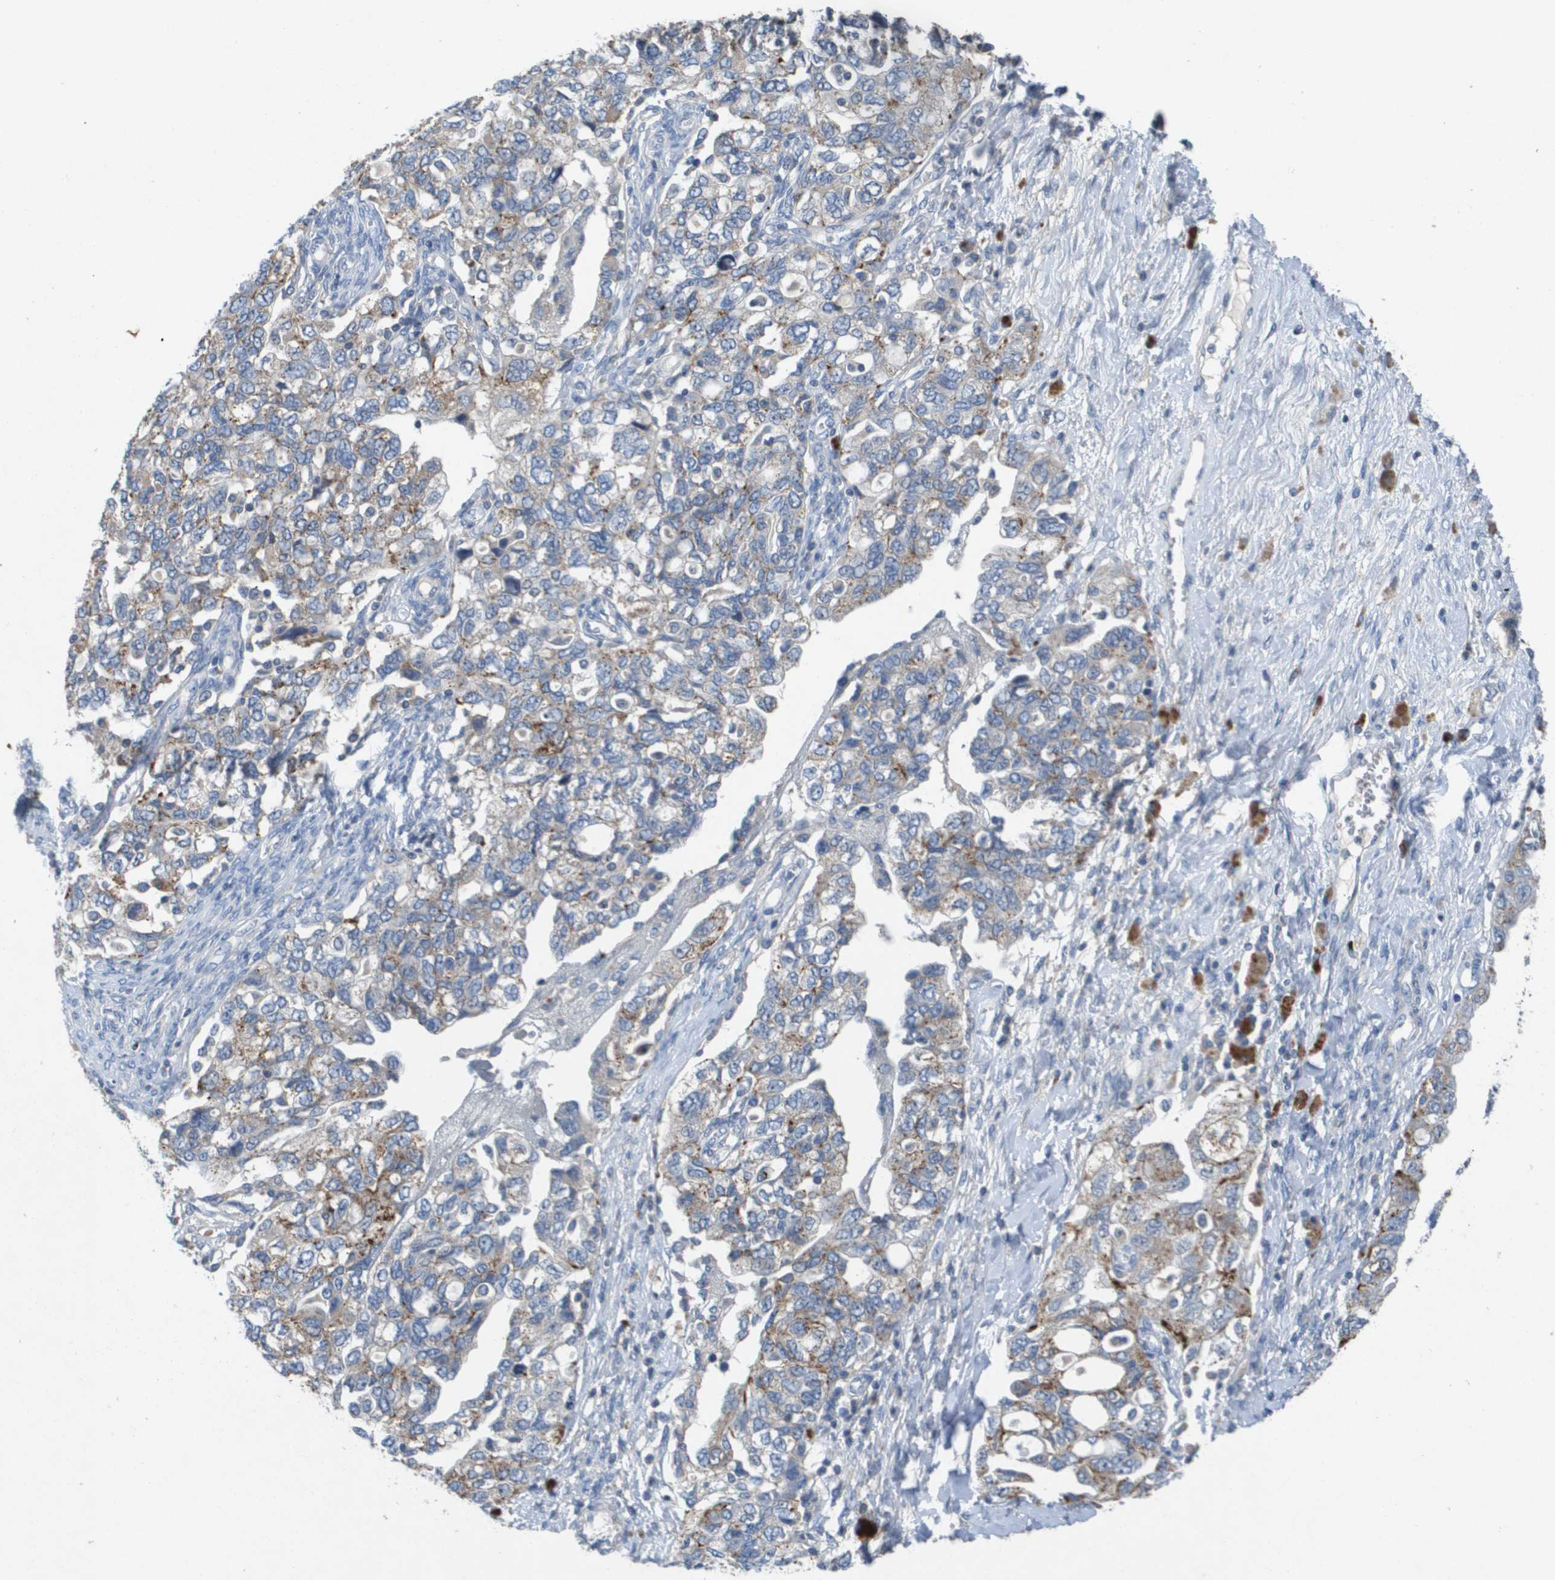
{"staining": {"intensity": "moderate", "quantity": "<25%", "location": "cytoplasmic/membranous"}, "tissue": "ovarian cancer", "cell_type": "Tumor cells", "image_type": "cancer", "snomed": [{"axis": "morphology", "description": "Carcinoma, NOS"}, {"axis": "morphology", "description": "Cystadenocarcinoma, serous, NOS"}, {"axis": "topography", "description": "Ovary"}], "caption": "This micrograph displays ovarian cancer stained with IHC to label a protein in brown. The cytoplasmic/membranous of tumor cells show moderate positivity for the protein. Nuclei are counter-stained blue.", "gene": "B3GNT5", "patient": {"sex": "female", "age": 69}}